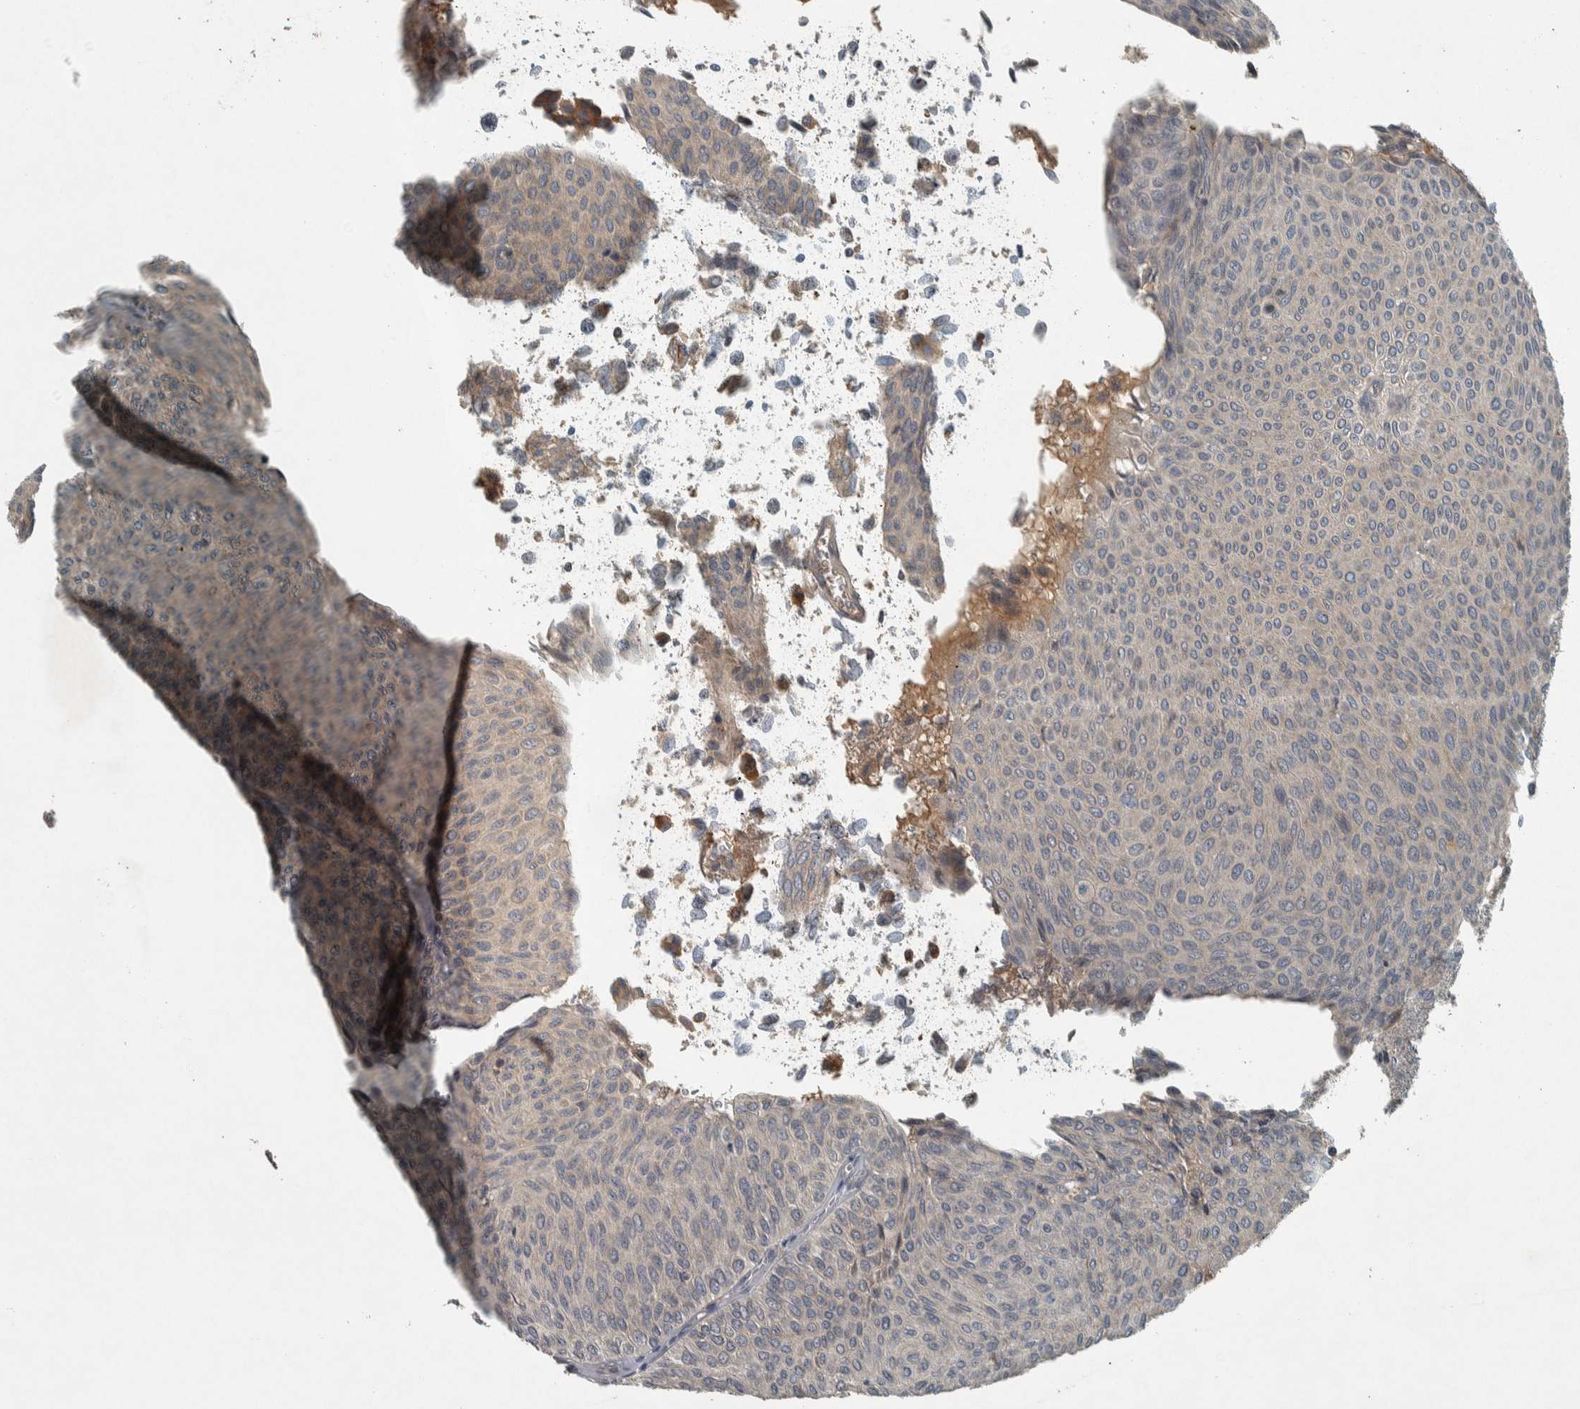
{"staining": {"intensity": "weak", "quantity": "<25%", "location": "cytoplasmic/membranous"}, "tissue": "urothelial cancer", "cell_type": "Tumor cells", "image_type": "cancer", "snomed": [{"axis": "morphology", "description": "Urothelial carcinoma, Low grade"}, {"axis": "topography", "description": "Urinary bladder"}], "caption": "Tumor cells show no significant protein expression in urothelial carcinoma (low-grade).", "gene": "CLCN2", "patient": {"sex": "male", "age": 78}}